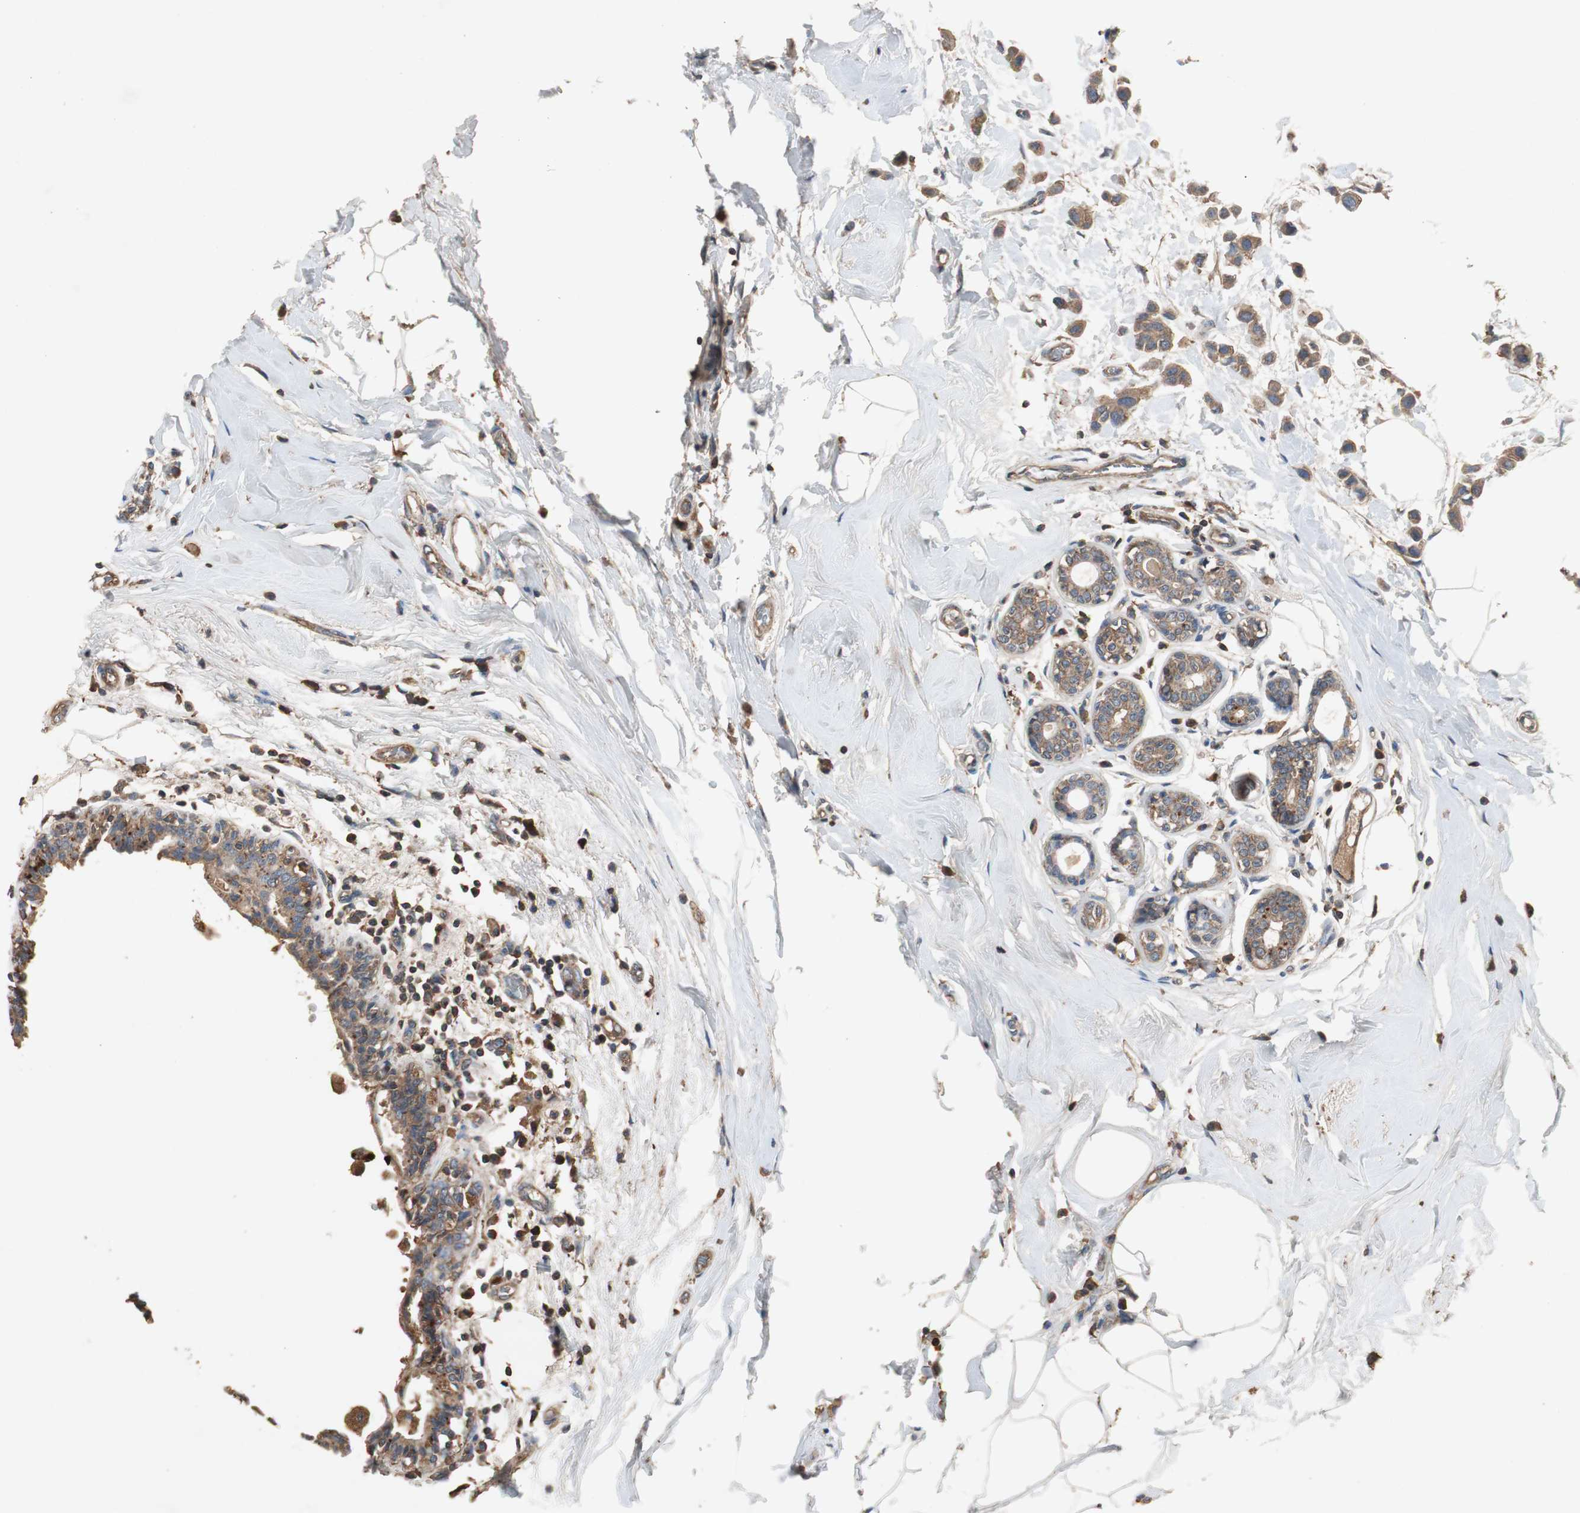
{"staining": {"intensity": "moderate", "quantity": ">75%", "location": "cytoplasmic/membranous"}, "tissue": "breast cancer", "cell_type": "Tumor cells", "image_type": "cancer", "snomed": [{"axis": "morphology", "description": "Lobular carcinoma"}, {"axis": "topography", "description": "Breast"}], "caption": "Human breast lobular carcinoma stained with a protein marker demonstrates moderate staining in tumor cells.", "gene": "TNFRSF14", "patient": {"sex": "female", "age": 51}}